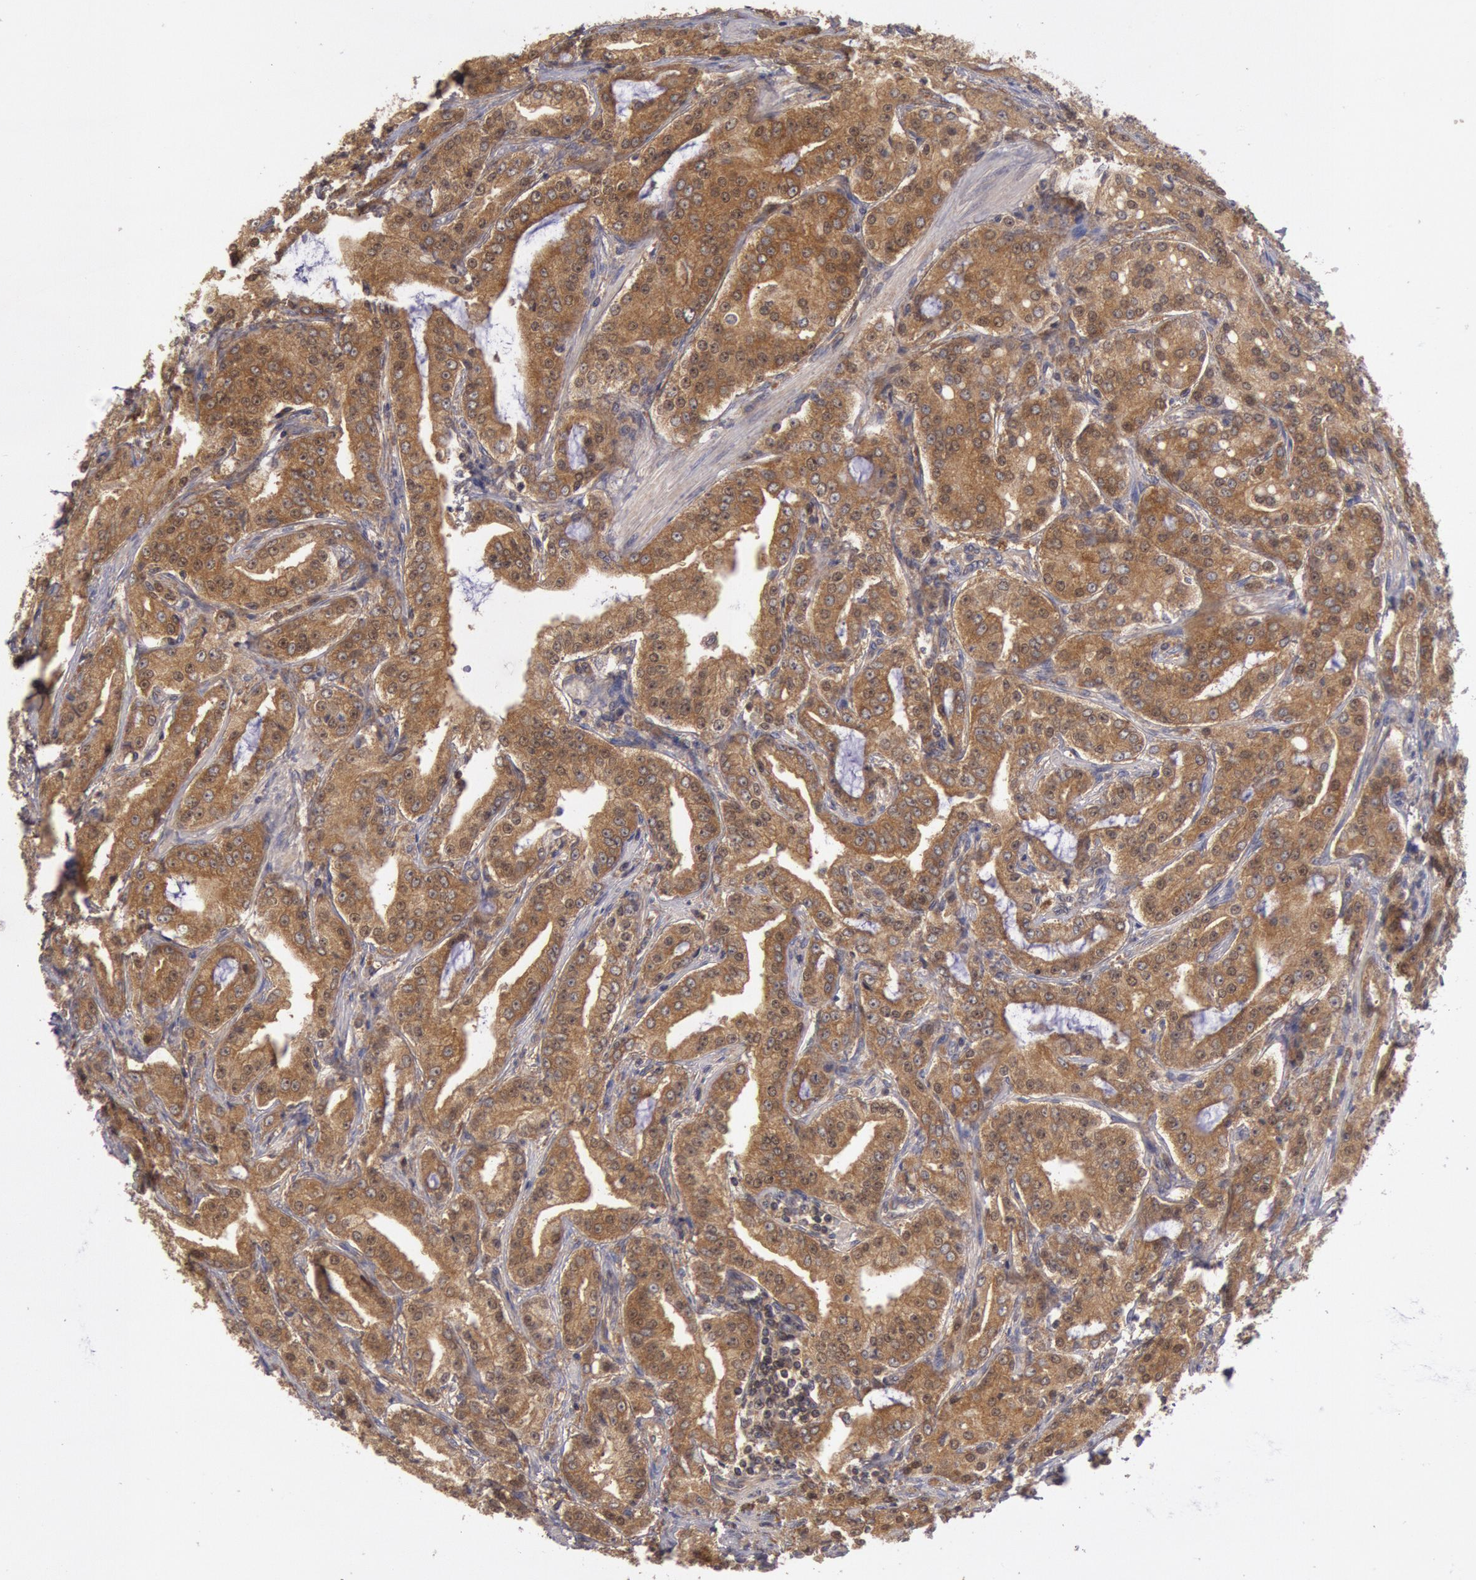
{"staining": {"intensity": "moderate", "quantity": ">75%", "location": "cytoplasmic/membranous,nuclear"}, "tissue": "prostate cancer", "cell_type": "Tumor cells", "image_type": "cancer", "snomed": [{"axis": "morphology", "description": "Adenocarcinoma, Medium grade"}, {"axis": "topography", "description": "Prostate"}], "caption": "An immunohistochemistry micrograph of tumor tissue is shown. Protein staining in brown shows moderate cytoplasmic/membranous and nuclear positivity in medium-grade adenocarcinoma (prostate) within tumor cells. Nuclei are stained in blue.", "gene": "BRAF", "patient": {"sex": "male", "age": 72}}